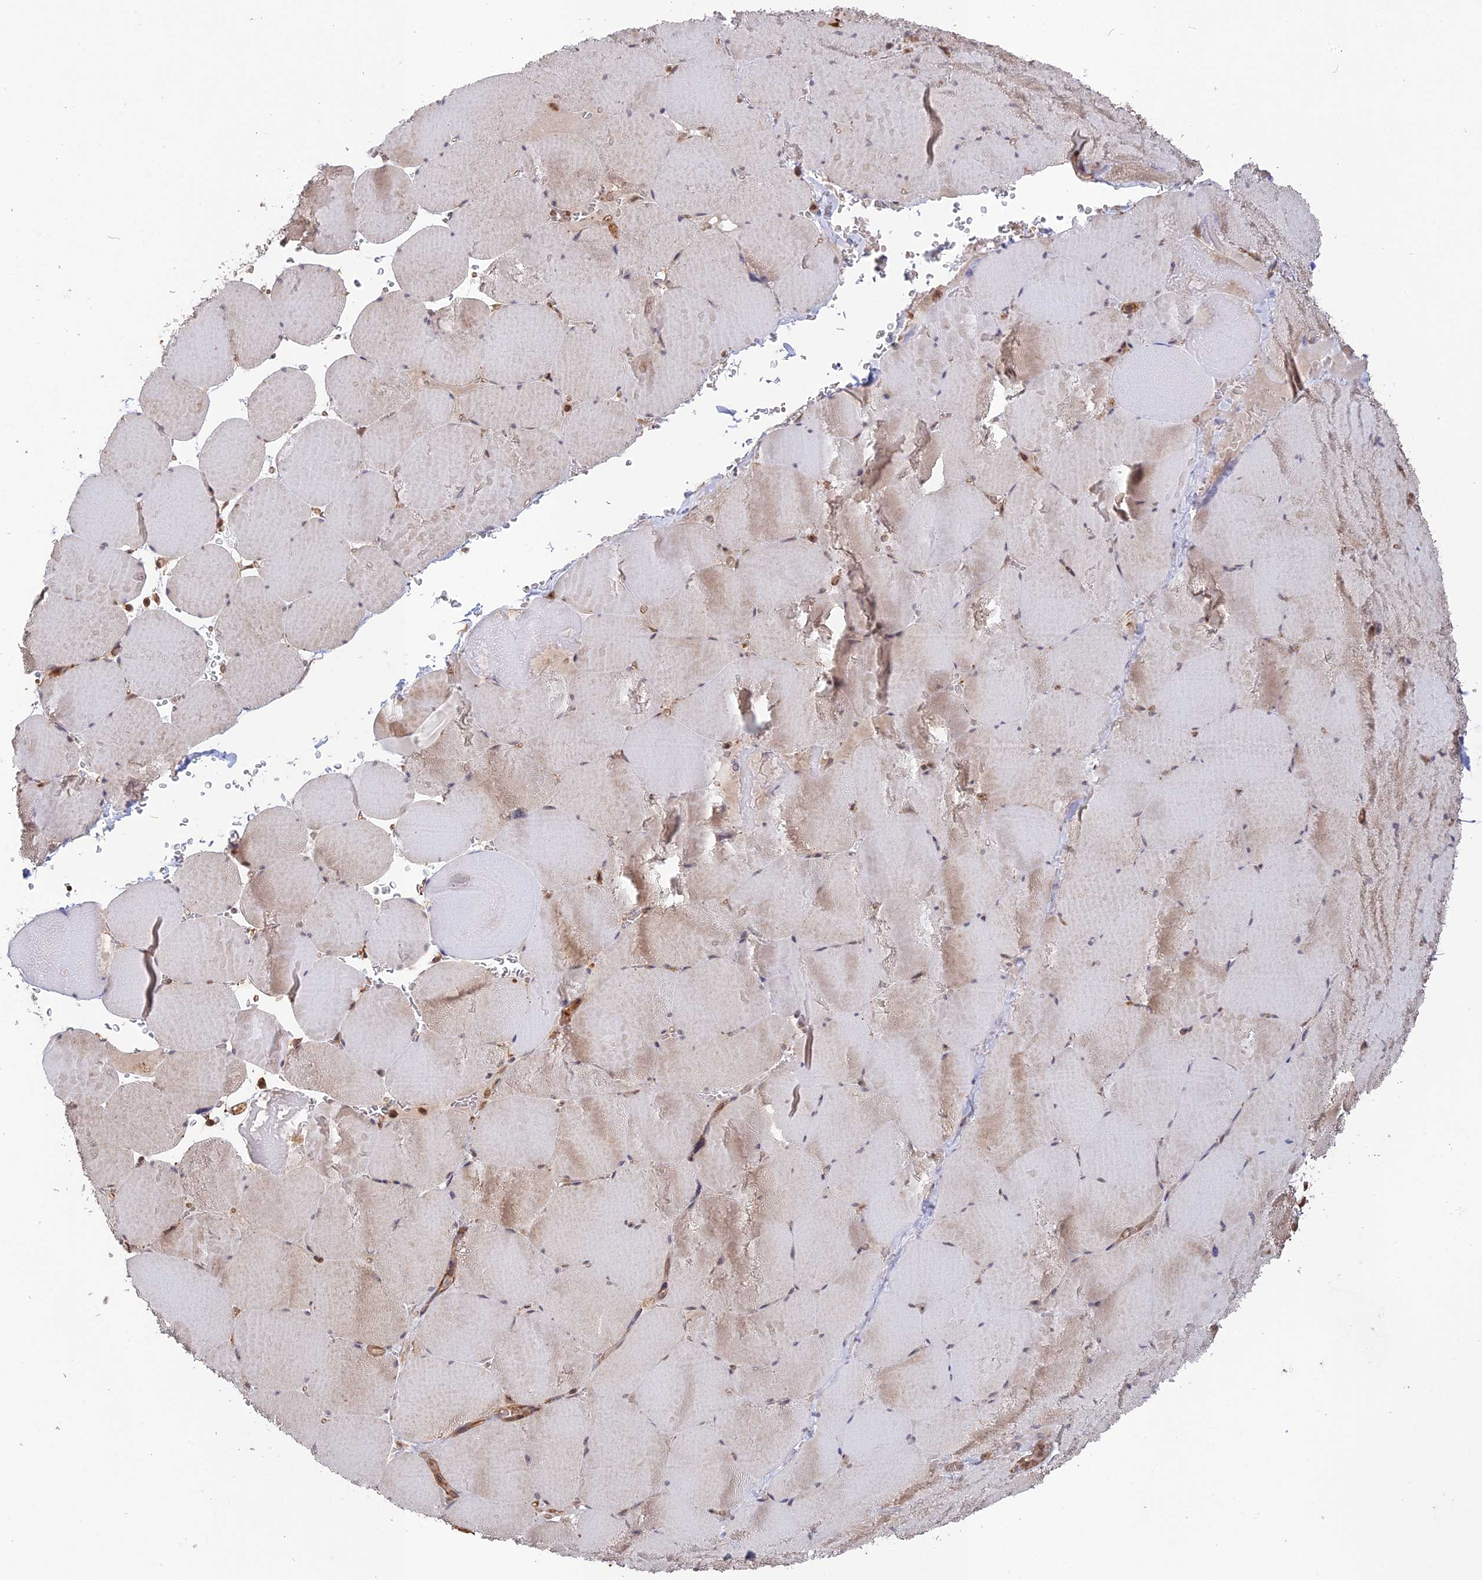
{"staining": {"intensity": "moderate", "quantity": "<25%", "location": "nuclear"}, "tissue": "skeletal muscle", "cell_type": "Myocytes", "image_type": "normal", "snomed": [{"axis": "morphology", "description": "Normal tissue, NOS"}, {"axis": "topography", "description": "Skeletal muscle"}, {"axis": "topography", "description": "Head-Neck"}], "caption": "Protein expression analysis of benign skeletal muscle exhibits moderate nuclear staining in about <25% of myocytes.", "gene": "CCDC174", "patient": {"sex": "male", "age": 66}}